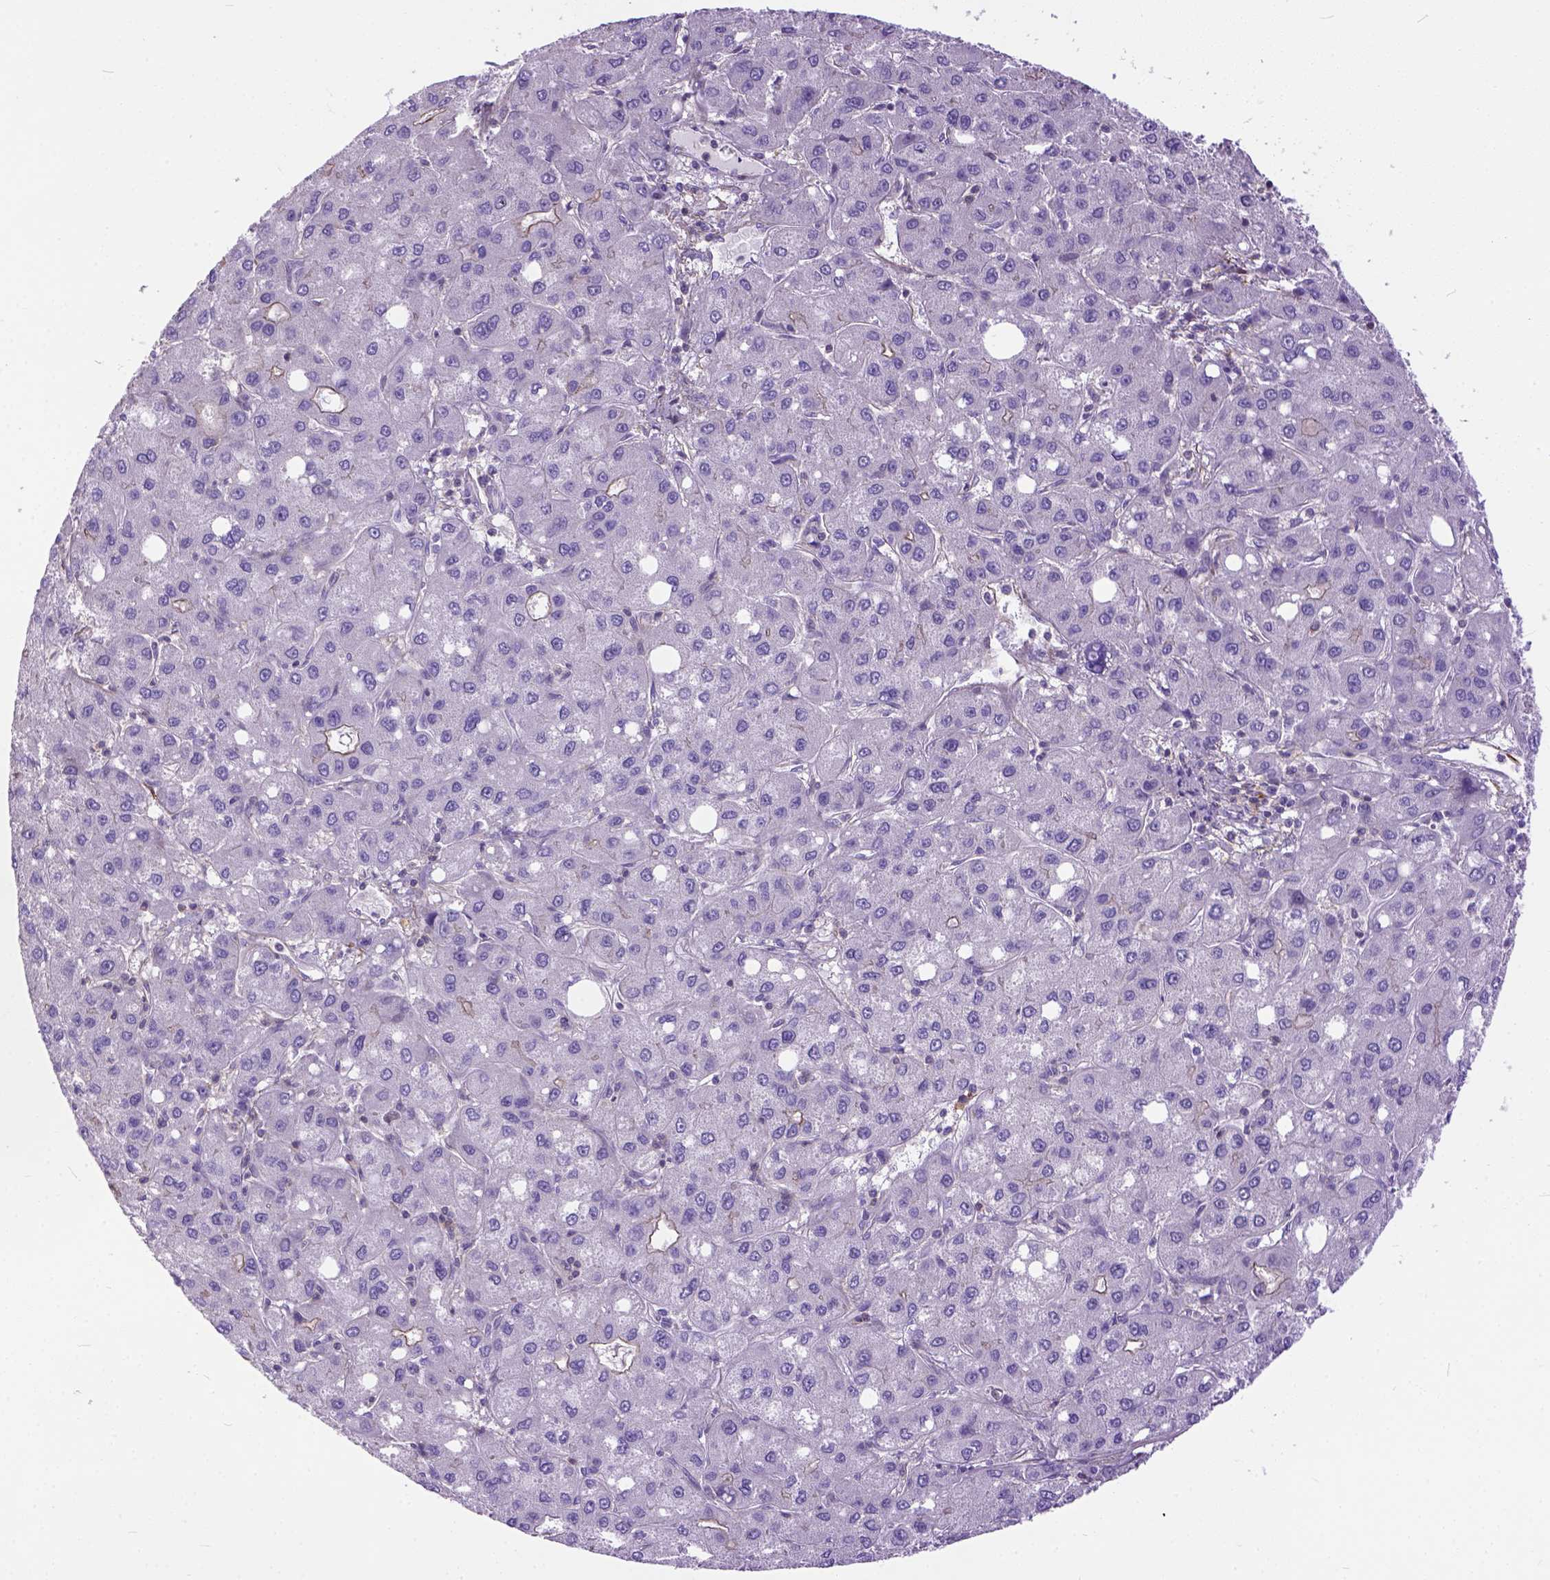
{"staining": {"intensity": "weak", "quantity": "<25%", "location": "cytoplasmic/membranous"}, "tissue": "liver cancer", "cell_type": "Tumor cells", "image_type": "cancer", "snomed": [{"axis": "morphology", "description": "Carcinoma, Hepatocellular, NOS"}, {"axis": "topography", "description": "Liver"}], "caption": "Immunohistochemistry (IHC) of liver cancer (hepatocellular carcinoma) shows no positivity in tumor cells.", "gene": "BANF2", "patient": {"sex": "male", "age": 73}}